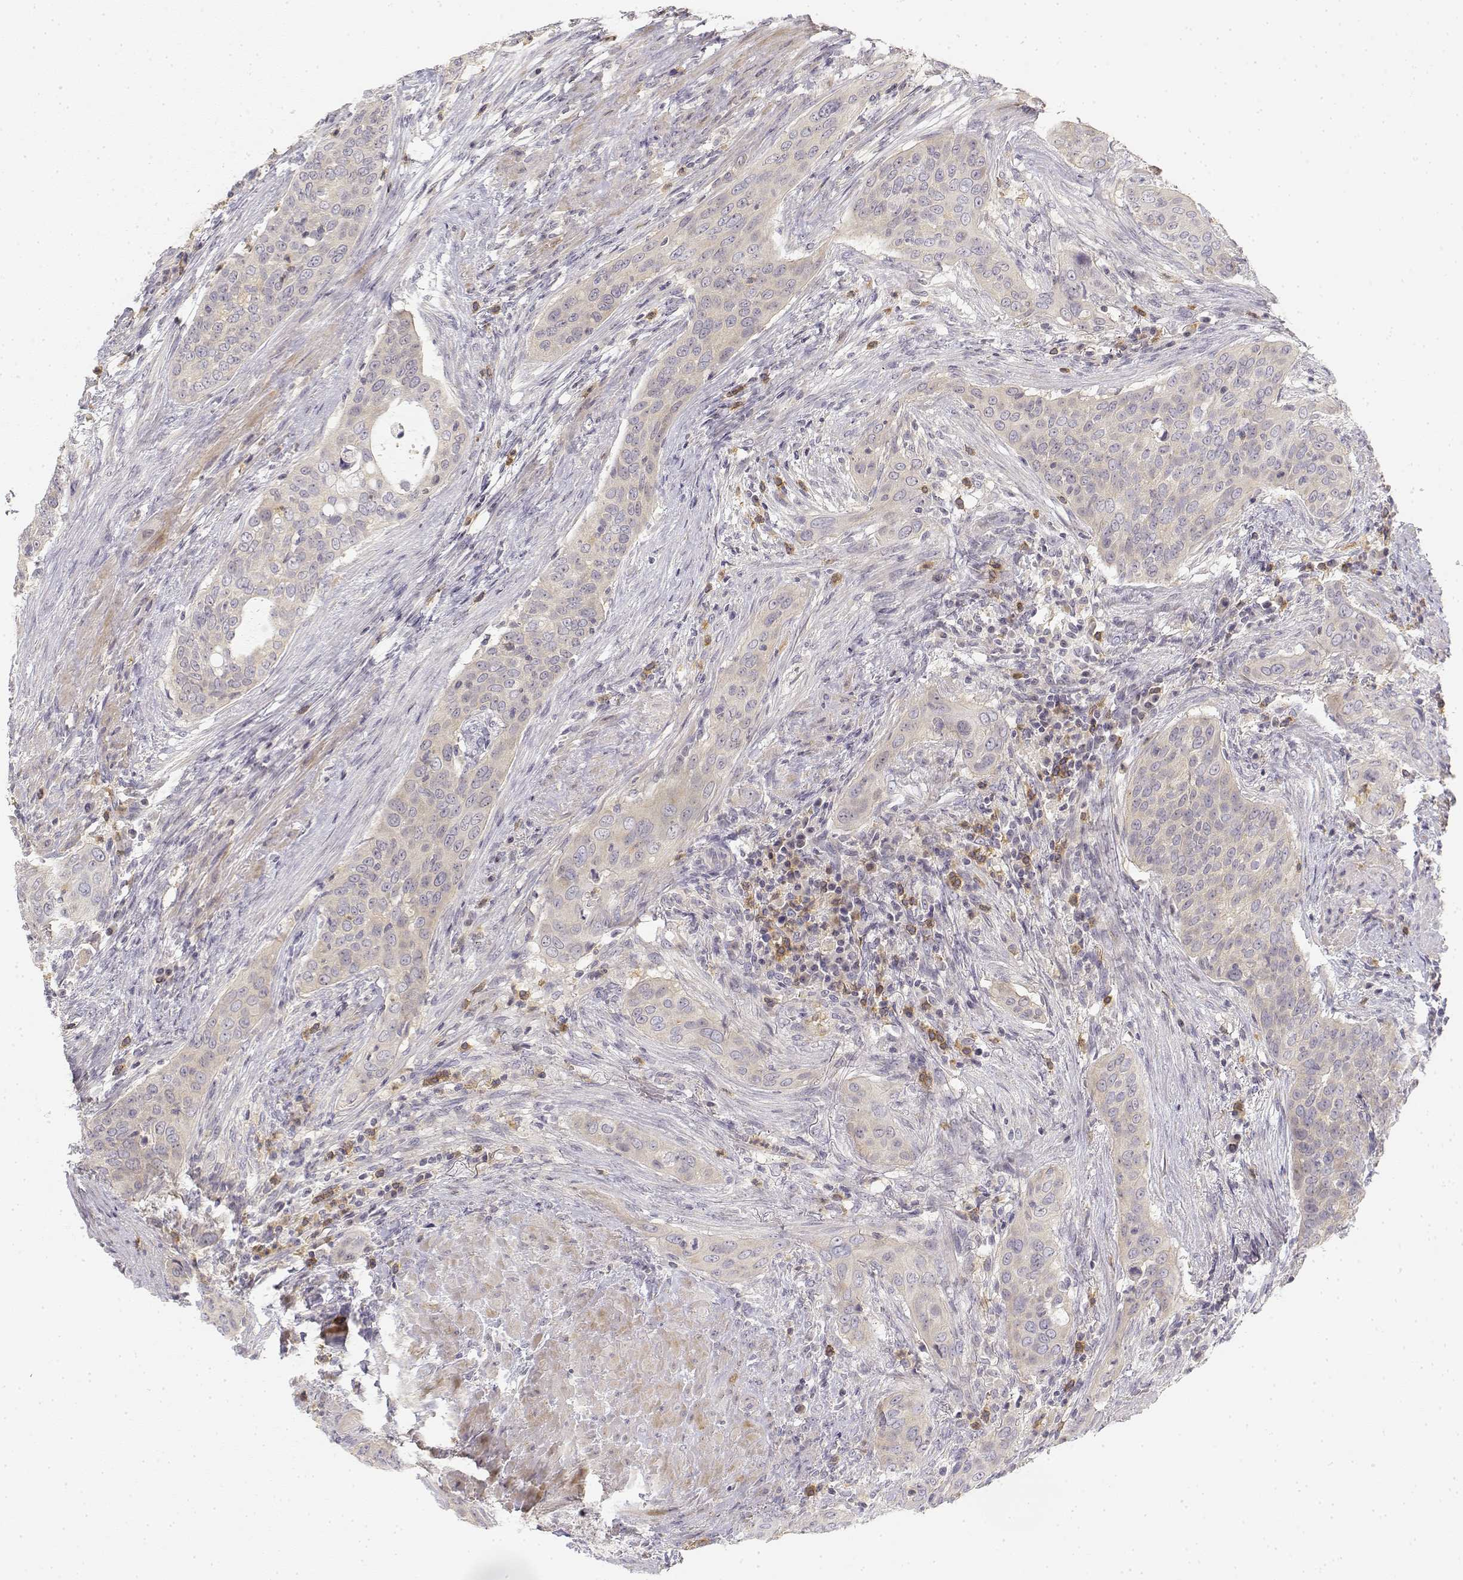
{"staining": {"intensity": "negative", "quantity": "none", "location": "none"}, "tissue": "urothelial cancer", "cell_type": "Tumor cells", "image_type": "cancer", "snomed": [{"axis": "morphology", "description": "Urothelial carcinoma, High grade"}, {"axis": "topography", "description": "Urinary bladder"}], "caption": "Tumor cells are negative for protein expression in human urothelial carcinoma (high-grade).", "gene": "GLIPR1L2", "patient": {"sex": "male", "age": 82}}